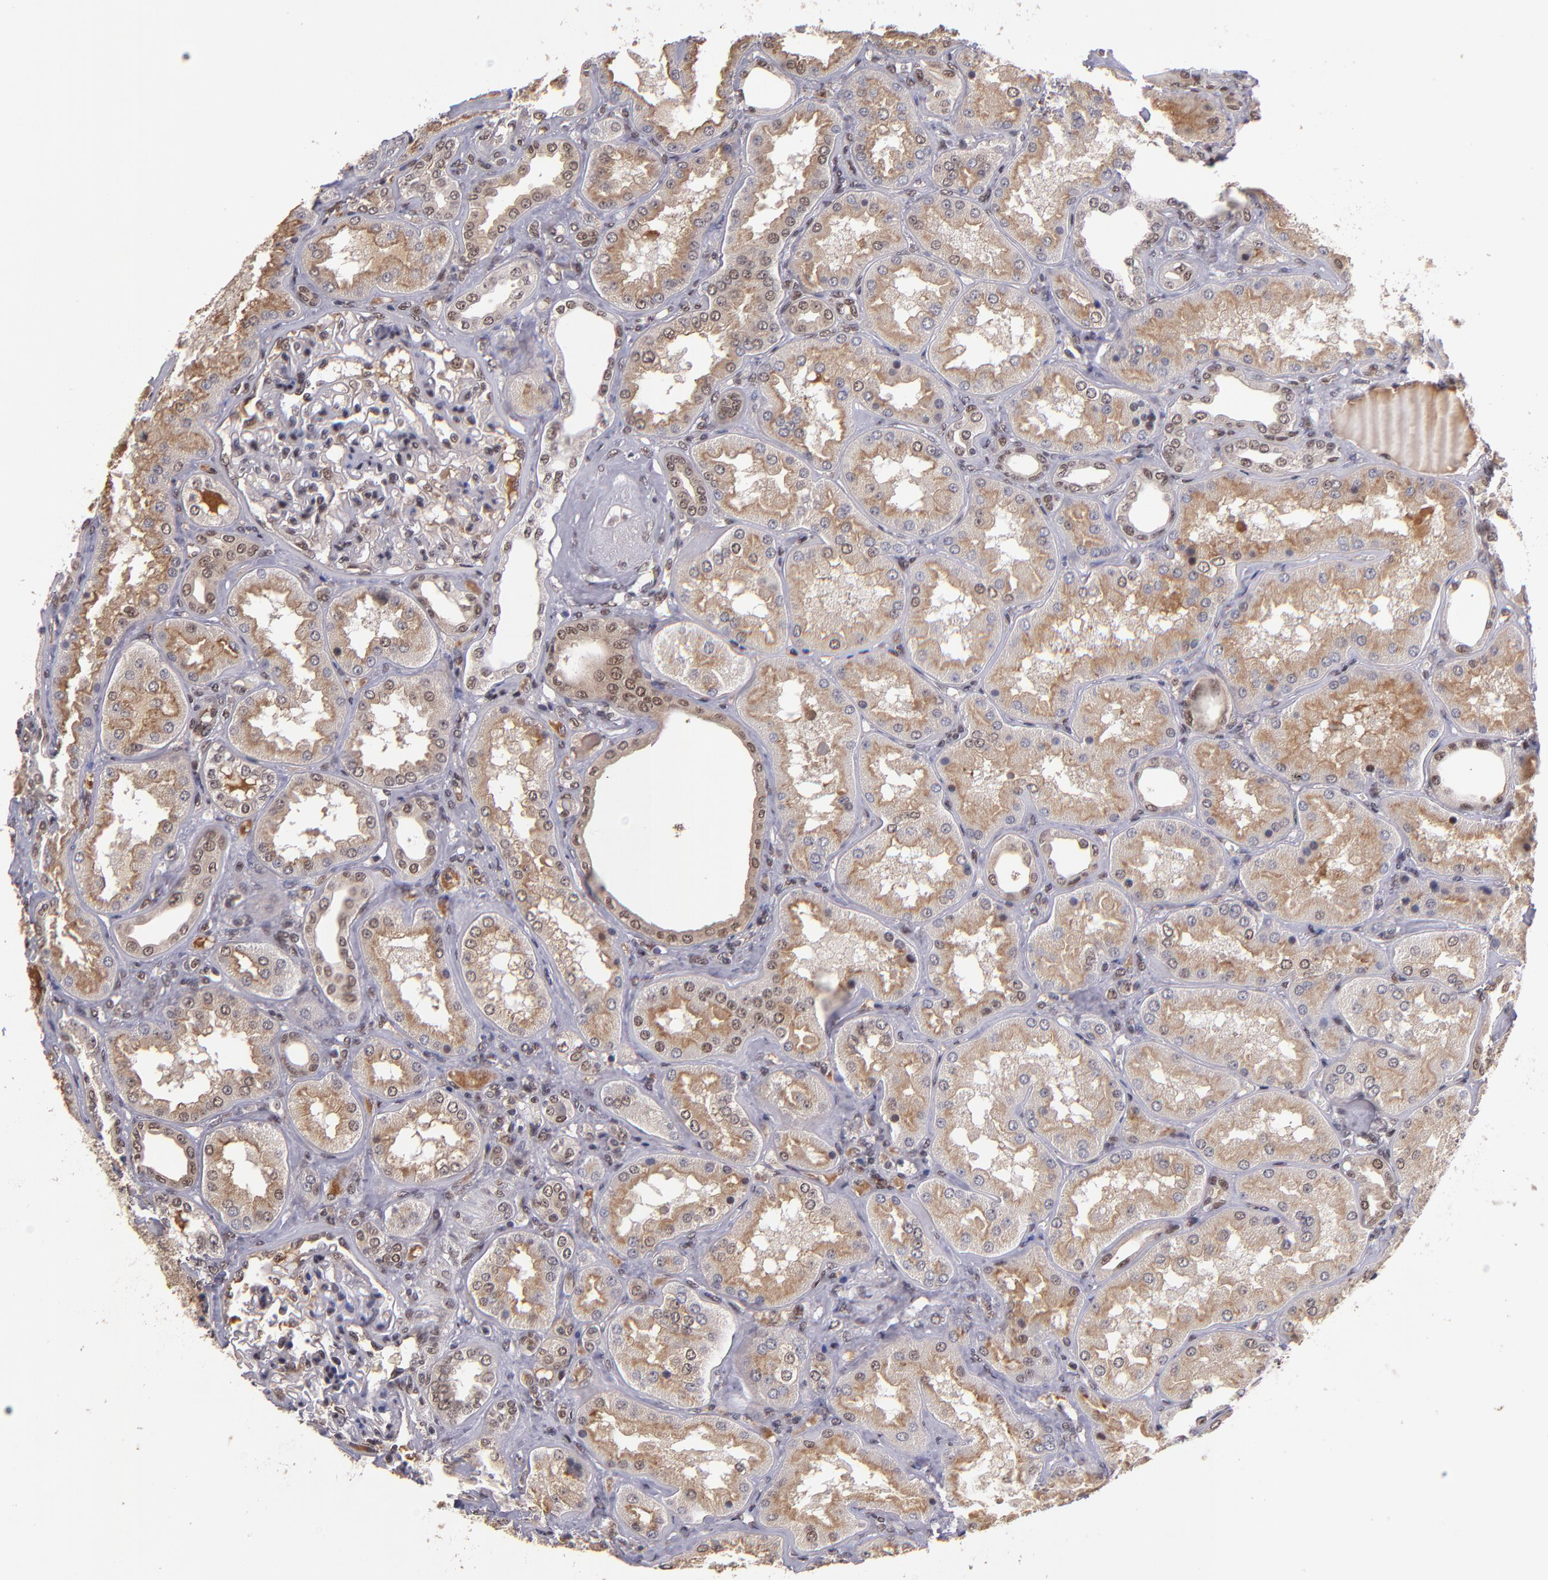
{"staining": {"intensity": "moderate", "quantity": "25%-75%", "location": "nuclear"}, "tissue": "kidney", "cell_type": "Cells in glomeruli", "image_type": "normal", "snomed": [{"axis": "morphology", "description": "Normal tissue, NOS"}, {"axis": "topography", "description": "Kidney"}], "caption": "Protein expression analysis of unremarkable human kidney reveals moderate nuclear staining in about 25%-75% of cells in glomeruli.", "gene": "EP300", "patient": {"sex": "female", "age": 56}}